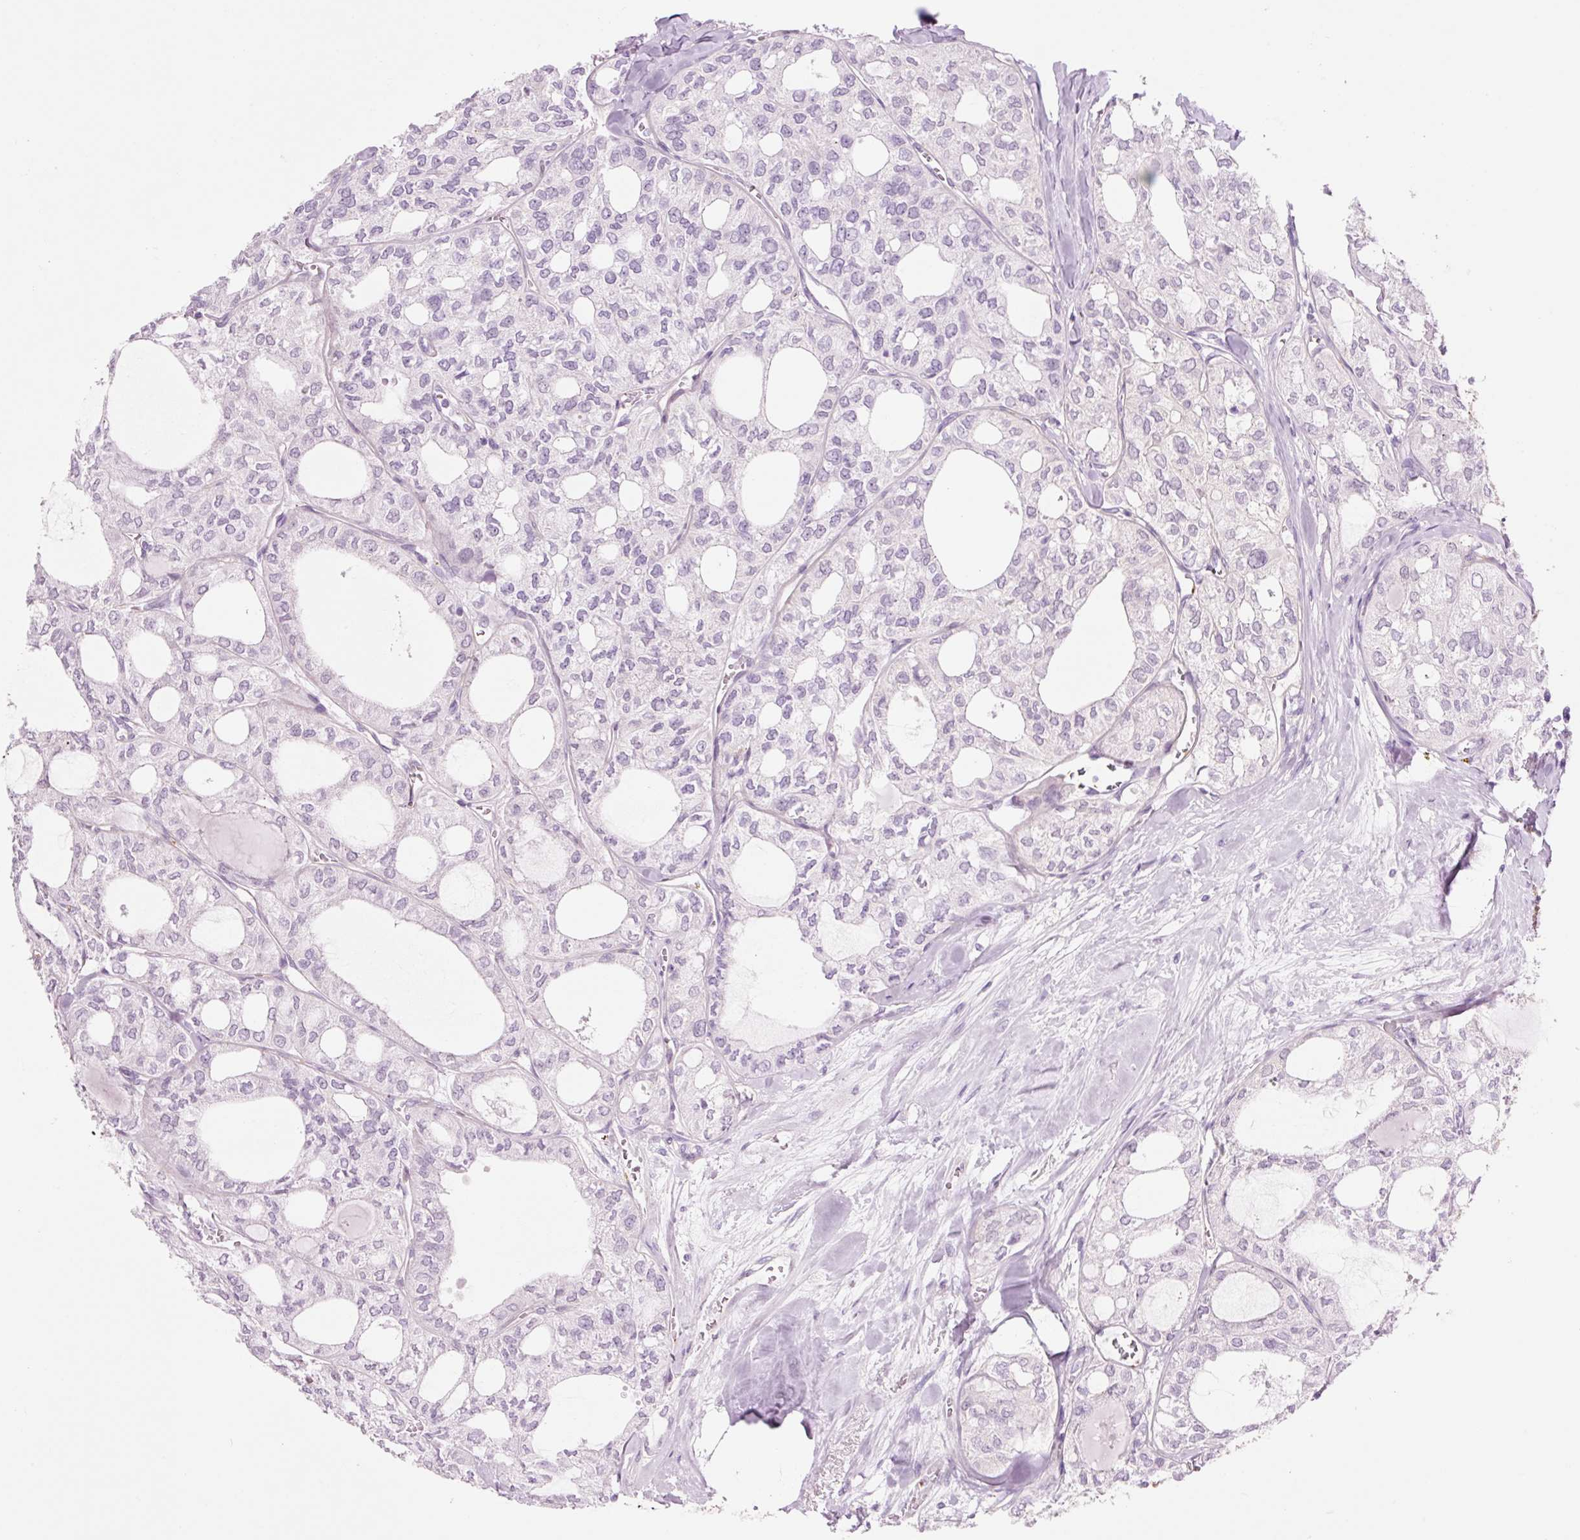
{"staining": {"intensity": "negative", "quantity": "none", "location": "none"}, "tissue": "thyroid cancer", "cell_type": "Tumor cells", "image_type": "cancer", "snomed": [{"axis": "morphology", "description": "Follicular adenoma carcinoma, NOS"}, {"axis": "topography", "description": "Thyroid gland"}], "caption": "Histopathology image shows no significant protein expression in tumor cells of follicular adenoma carcinoma (thyroid). (DAB (3,3'-diaminobenzidine) IHC visualized using brightfield microscopy, high magnification).", "gene": "HSPA4L", "patient": {"sex": "male", "age": 75}}